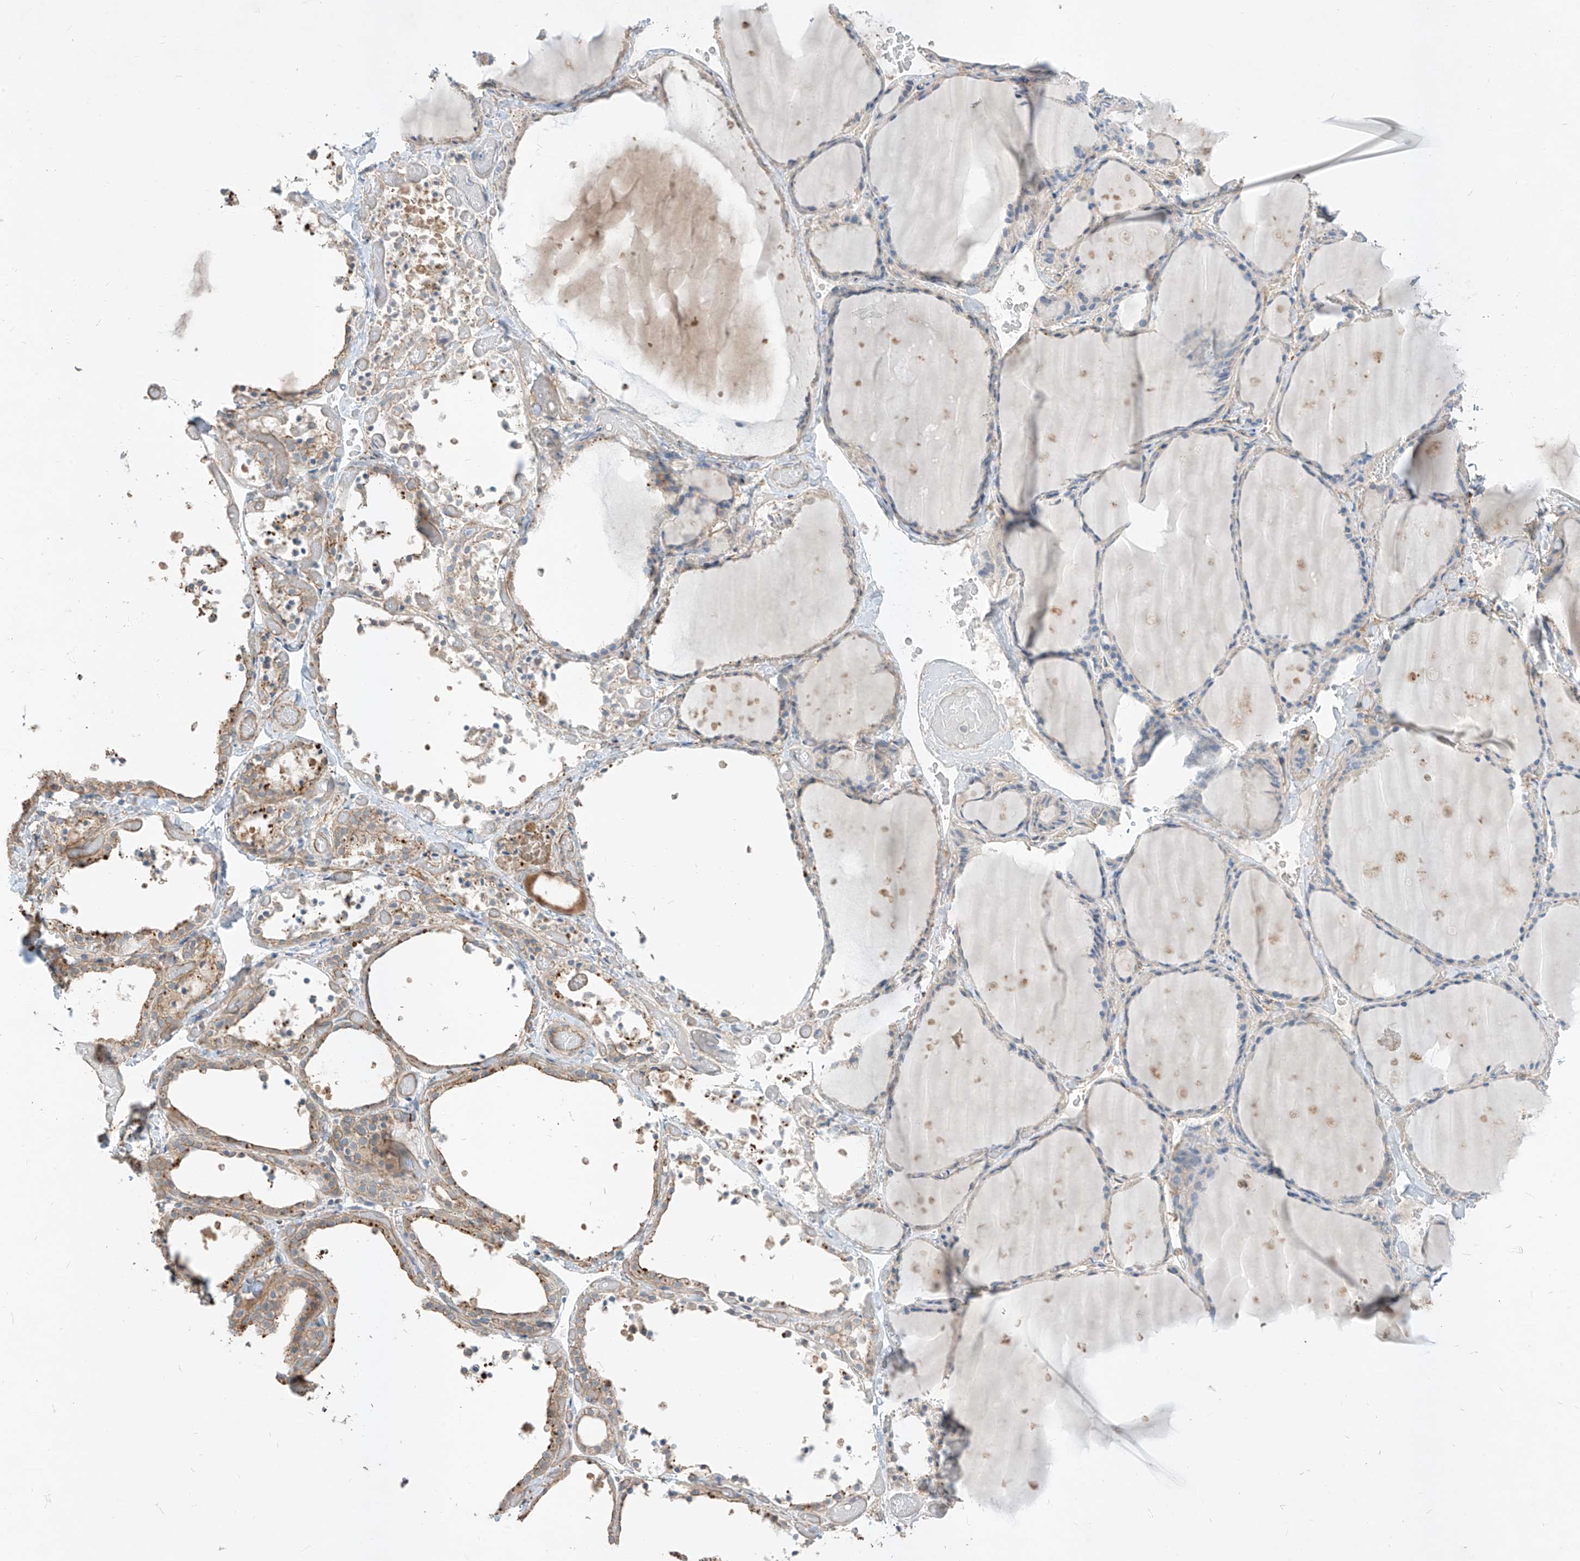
{"staining": {"intensity": "weak", "quantity": "25%-75%", "location": "cytoplasmic/membranous"}, "tissue": "thyroid gland", "cell_type": "Glandular cells", "image_type": "normal", "snomed": [{"axis": "morphology", "description": "Normal tissue, NOS"}, {"axis": "topography", "description": "Thyroid gland"}], "caption": "Human thyroid gland stained for a protein (brown) displays weak cytoplasmic/membranous positive staining in approximately 25%-75% of glandular cells.", "gene": "EPHX4", "patient": {"sex": "female", "age": 44}}